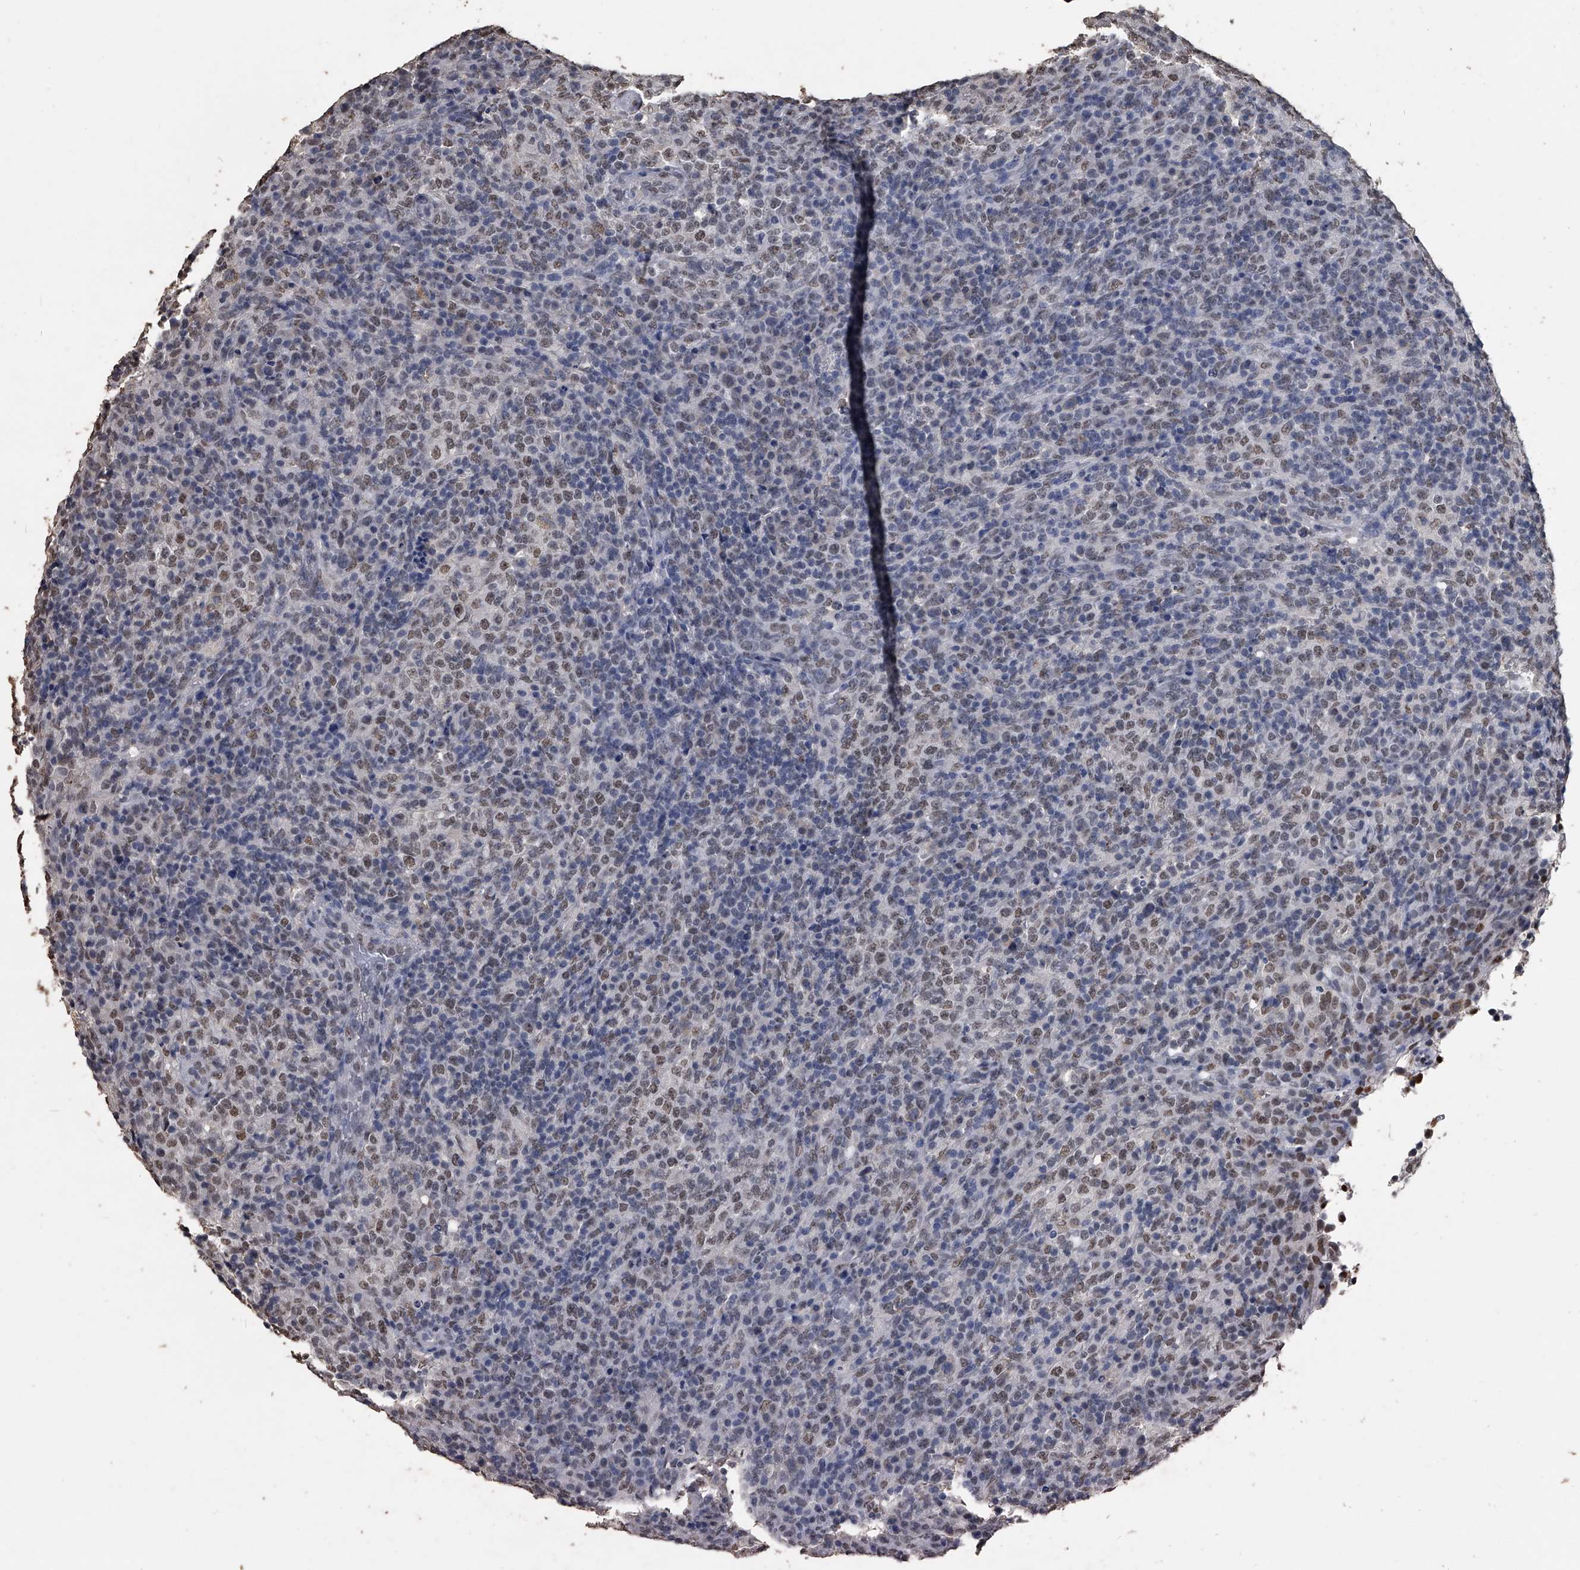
{"staining": {"intensity": "weak", "quantity": "25%-75%", "location": "nuclear"}, "tissue": "lymphoma", "cell_type": "Tumor cells", "image_type": "cancer", "snomed": [{"axis": "morphology", "description": "Malignant lymphoma, non-Hodgkin's type, High grade"}, {"axis": "topography", "description": "Lymph node"}], "caption": "Immunohistochemistry of human lymphoma demonstrates low levels of weak nuclear positivity in approximately 25%-75% of tumor cells.", "gene": "MATR3", "patient": {"sex": "female", "age": 76}}